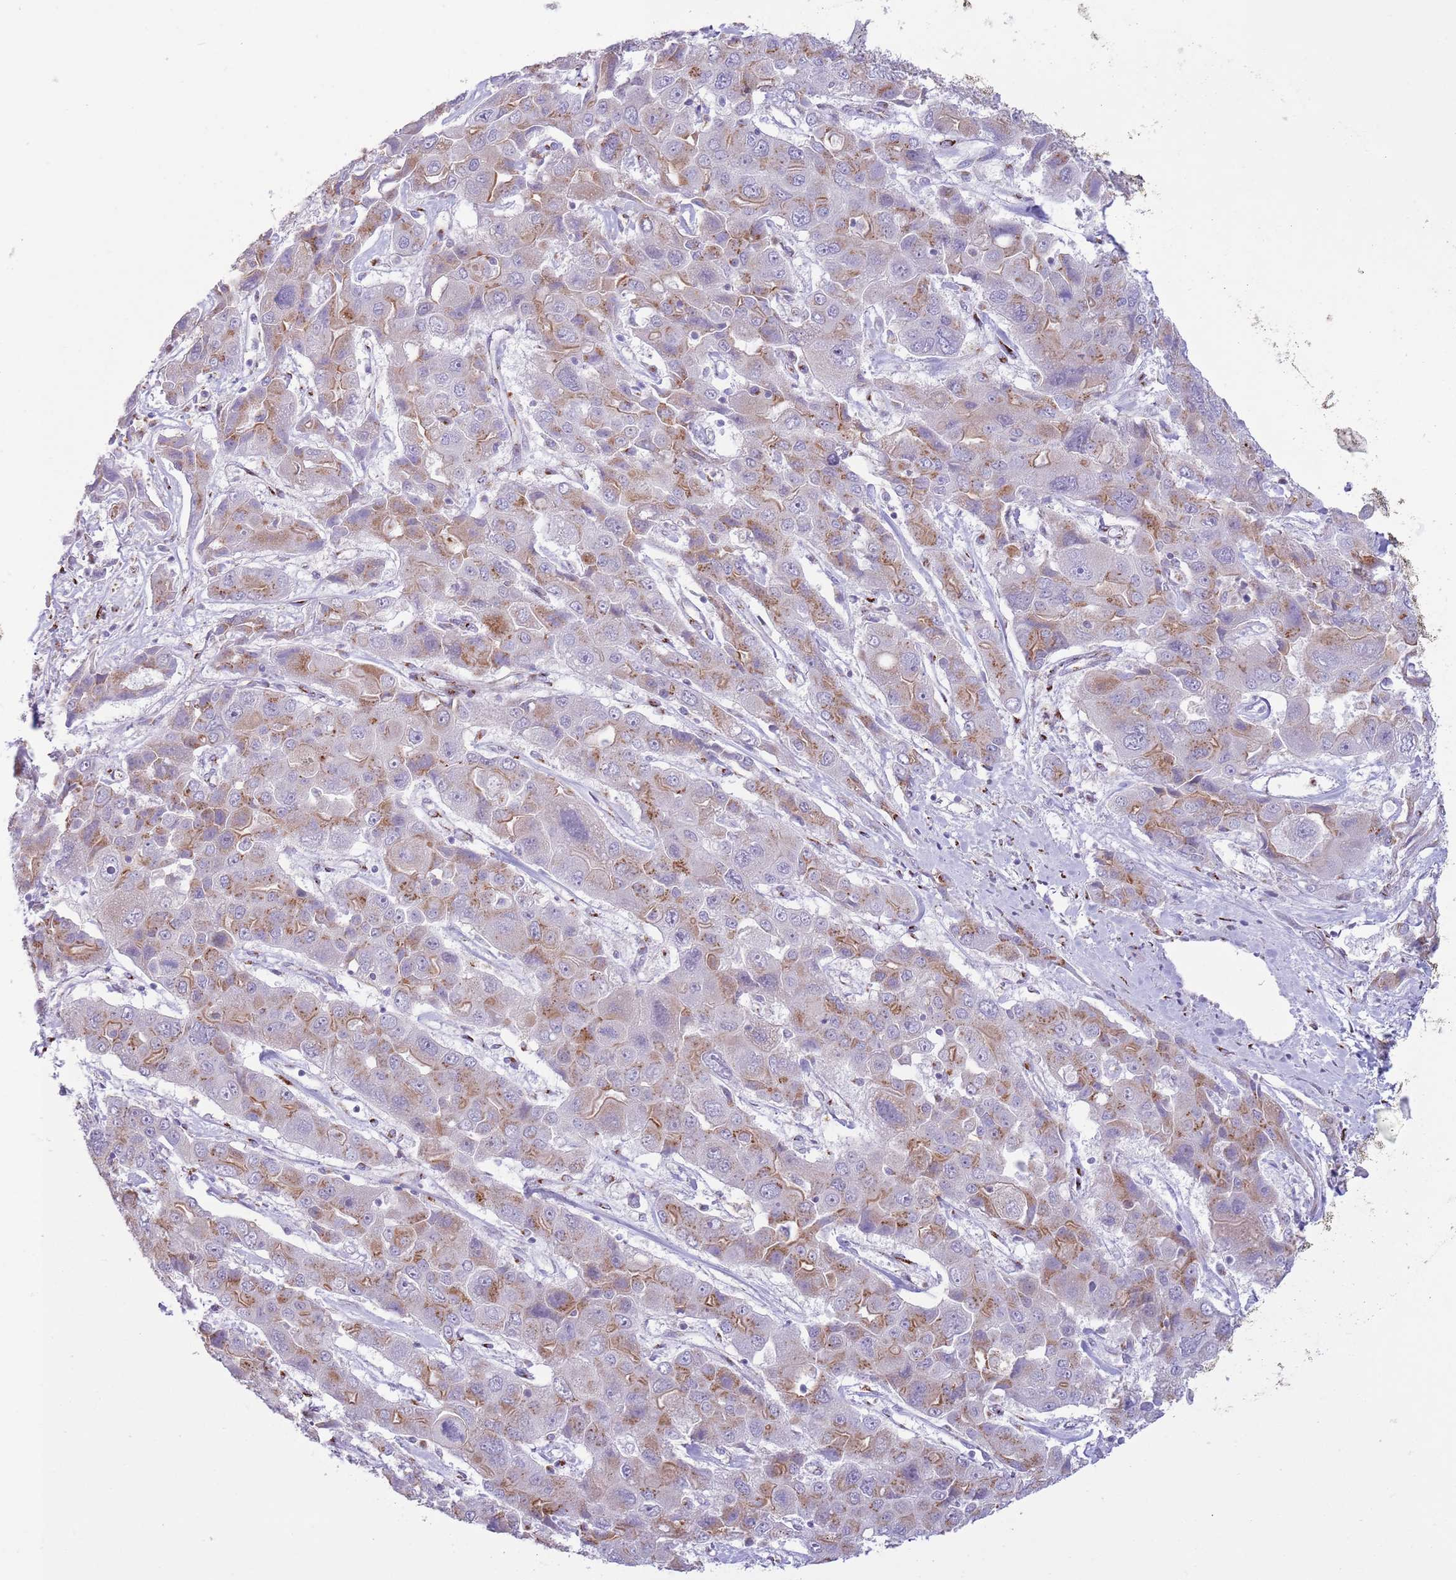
{"staining": {"intensity": "moderate", "quantity": ">75%", "location": "cytoplasmic/membranous"}, "tissue": "liver cancer", "cell_type": "Tumor cells", "image_type": "cancer", "snomed": [{"axis": "morphology", "description": "Cholangiocarcinoma"}, {"axis": "topography", "description": "Liver"}], "caption": "Immunohistochemical staining of human cholangiocarcinoma (liver) reveals medium levels of moderate cytoplasmic/membranous protein positivity in about >75% of tumor cells.", "gene": "C20orf96", "patient": {"sex": "male", "age": 67}}